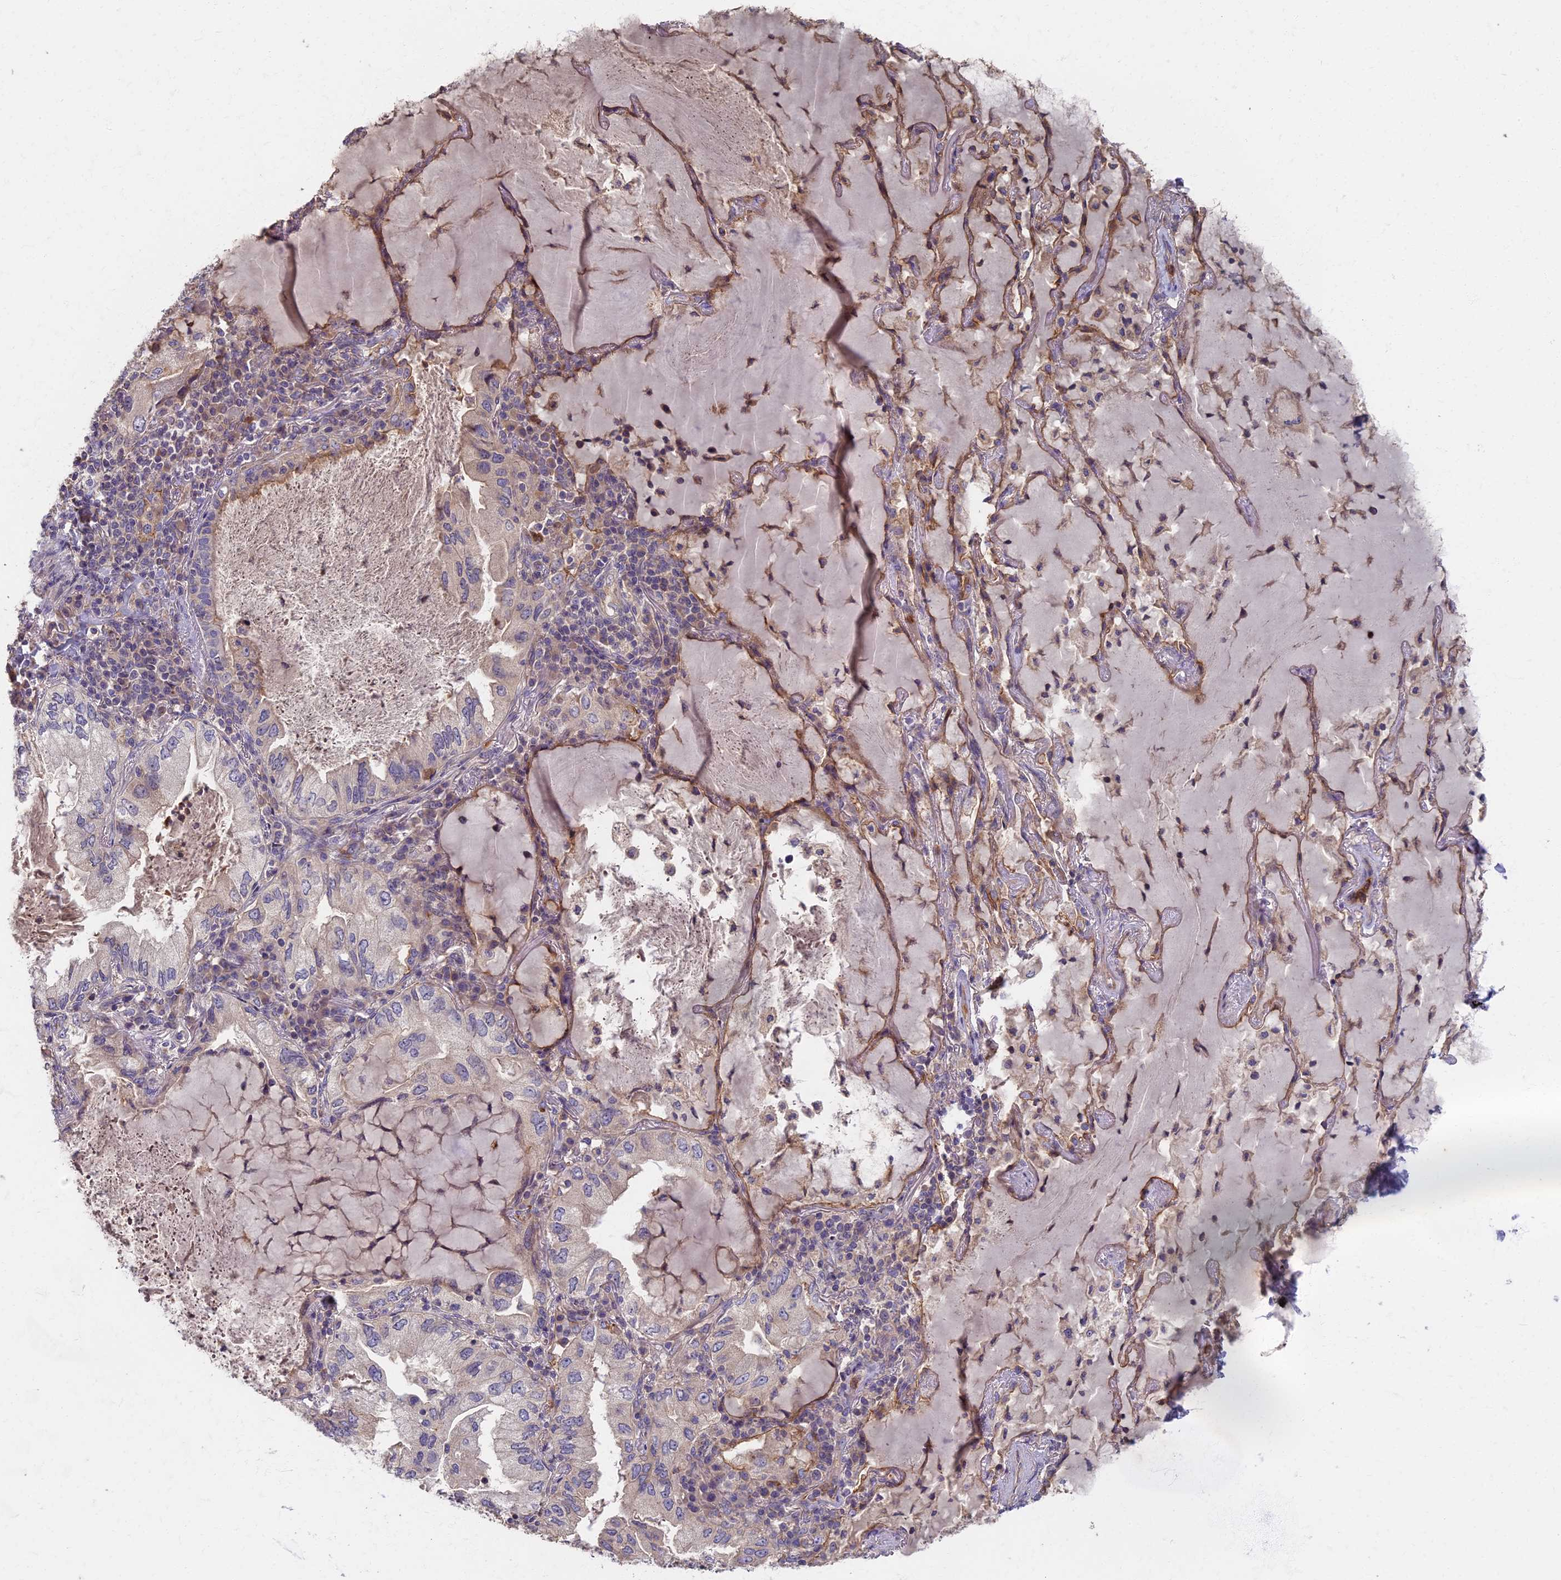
{"staining": {"intensity": "negative", "quantity": "none", "location": "none"}, "tissue": "lung cancer", "cell_type": "Tumor cells", "image_type": "cancer", "snomed": [{"axis": "morphology", "description": "Adenocarcinoma, NOS"}, {"axis": "topography", "description": "Lung"}], "caption": "High power microscopy histopathology image of an immunohistochemistry micrograph of adenocarcinoma (lung), revealing no significant expression in tumor cells. (Brightfield microscopy of DAB (3,3'-diaminobenzidine) IHC at high magnification).", "gene": "AP4E1", "patient": {"sex": "female", "age": 69}}